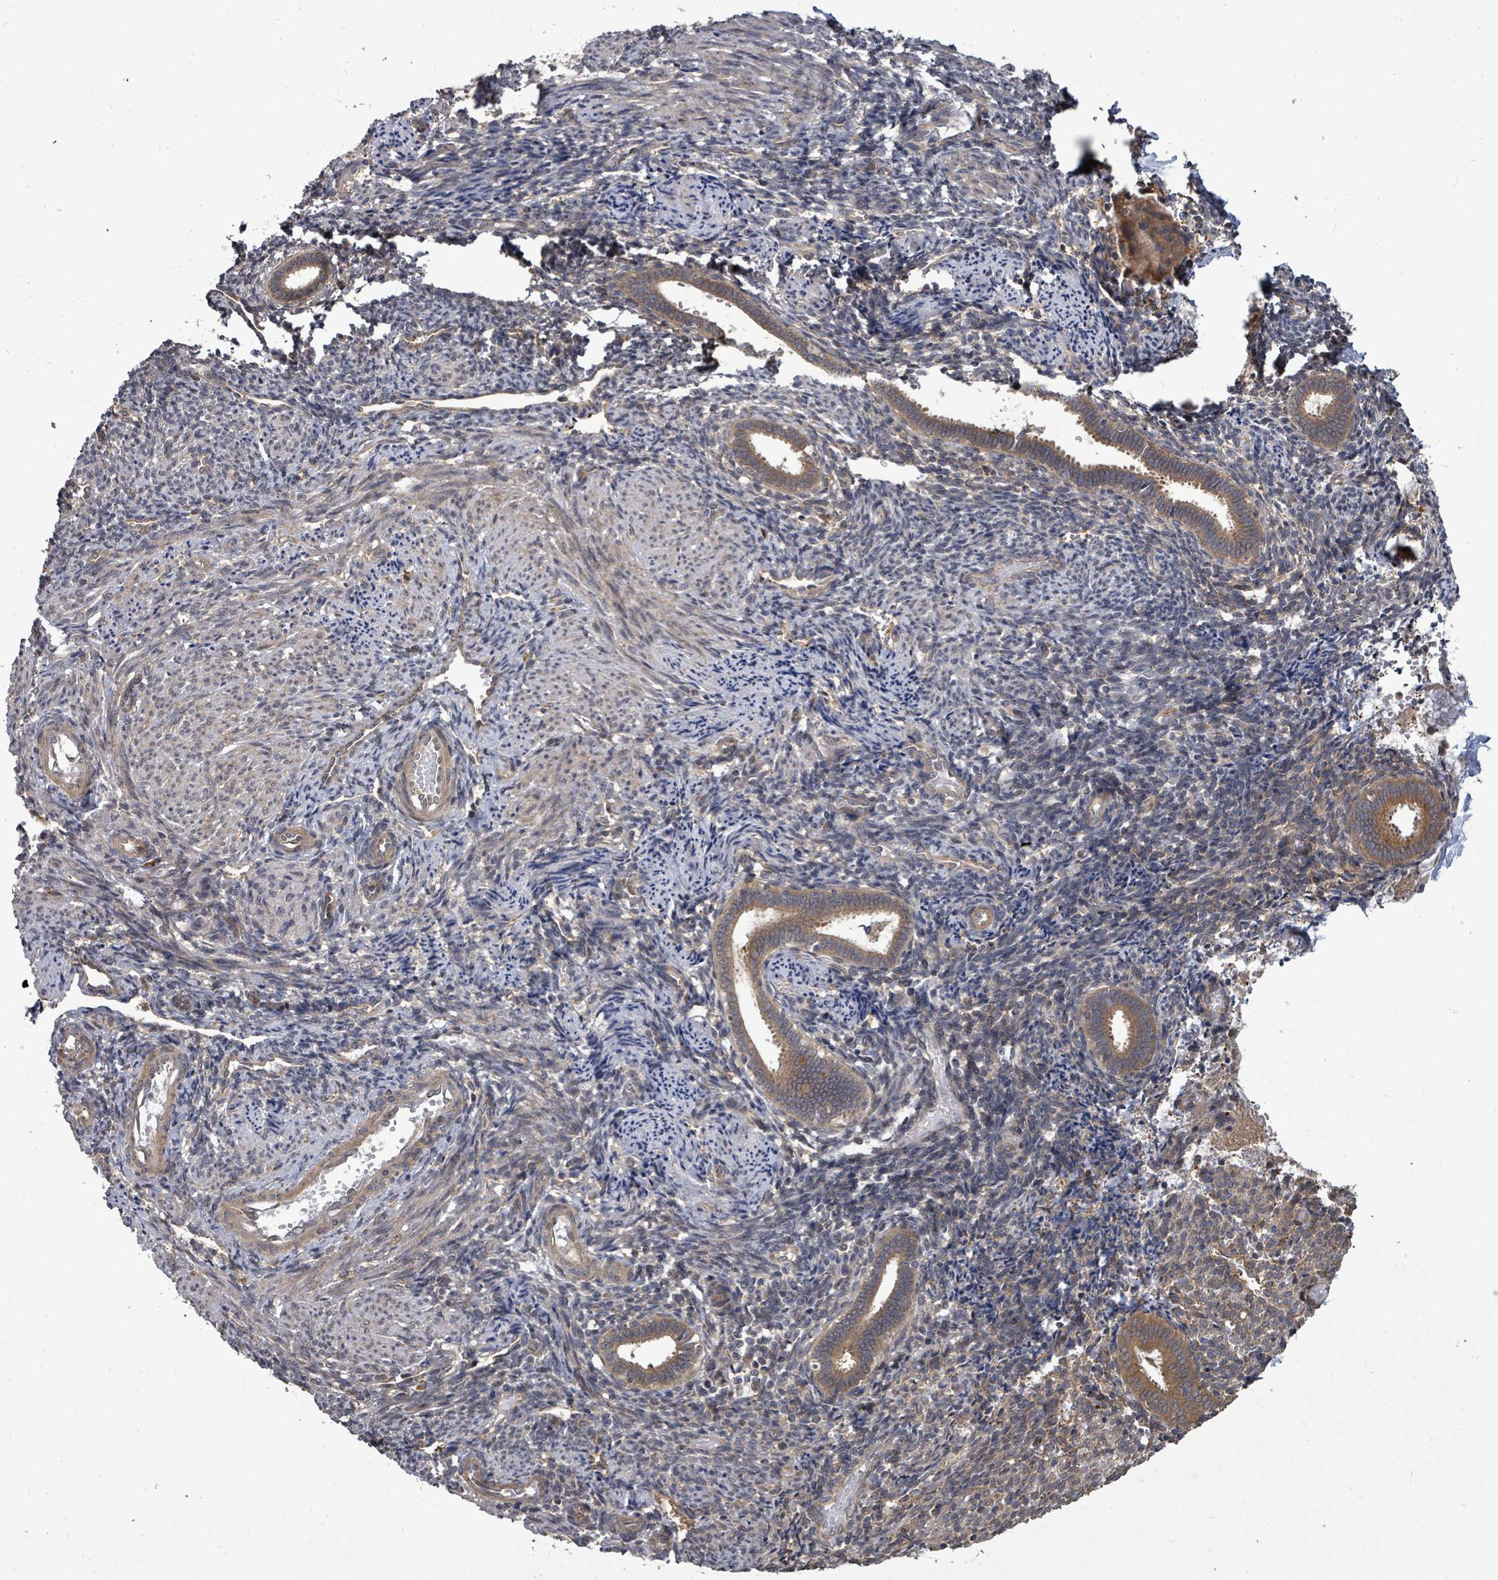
{"staining": {"intensity": "negative", "quantity": "none", "location": "none"}, "tissue": "endometrium", "cell_type": "Cells in endometrial stroma", "image_type": "normal", "snomed": [{"axis": "morphology", "description": "Normal tissue, NOS"}, {"axis": "topography", "description": "Endometrium"}], "caption": "An IHC histopathology image of normal endometrium is shown. There is no staining in cells in endometrial stroma of endometrium. (IHC, brightfield microscopy, high magnification).", "gene": "EIF3CL", "patient": {"sex": "female", "age": 32}}